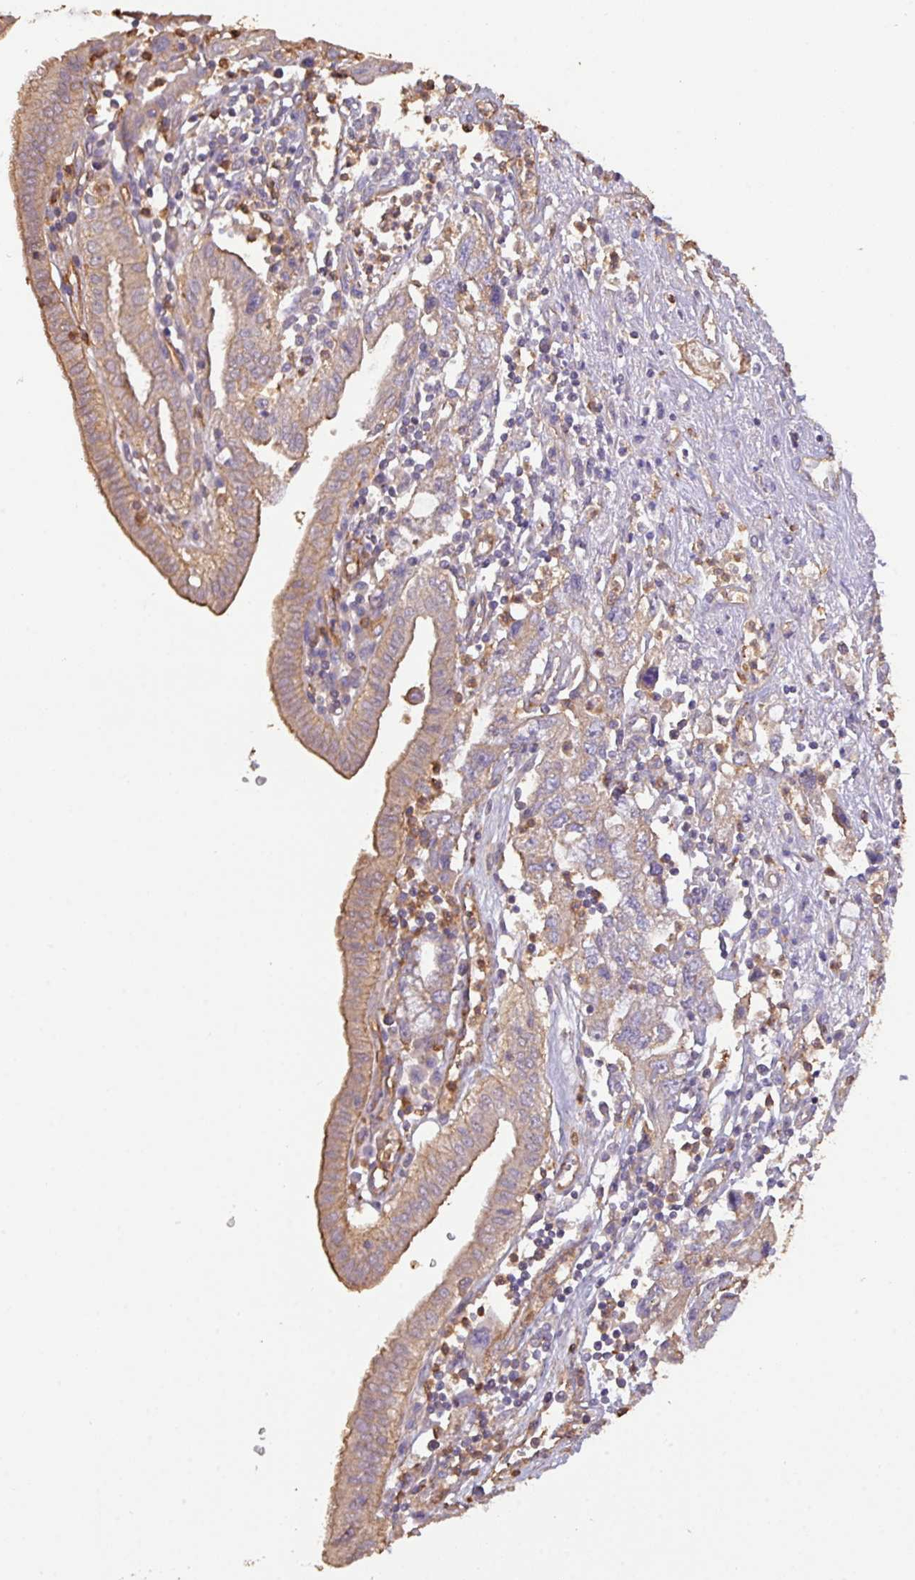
{"staining": {"intensity": "moderate", "quantity": ">75%", "location": "cytoplasmic/membranous"}, "tissue": "pancreatic cancer", "cell_type": "Tumor cells", "image_type": "cancer", "snomed": [{"axis": "morphology", "description": "Adenocarcinoma, NOS"}, {"axis": "topography", "description": "Pancreas"}], "caption": "Pancreatic cancer stained for a protein shows moderate cytoplasmic/membranous positivity in tumor cells. The protein is stained brown, and the nuclei are stained in blue (DAB (3,3'-diaminobenzidine) IHC with brightfield microscopy, high magnification).", "gene": "CALML4", "patient": {"sex": "female", "age": 73}}